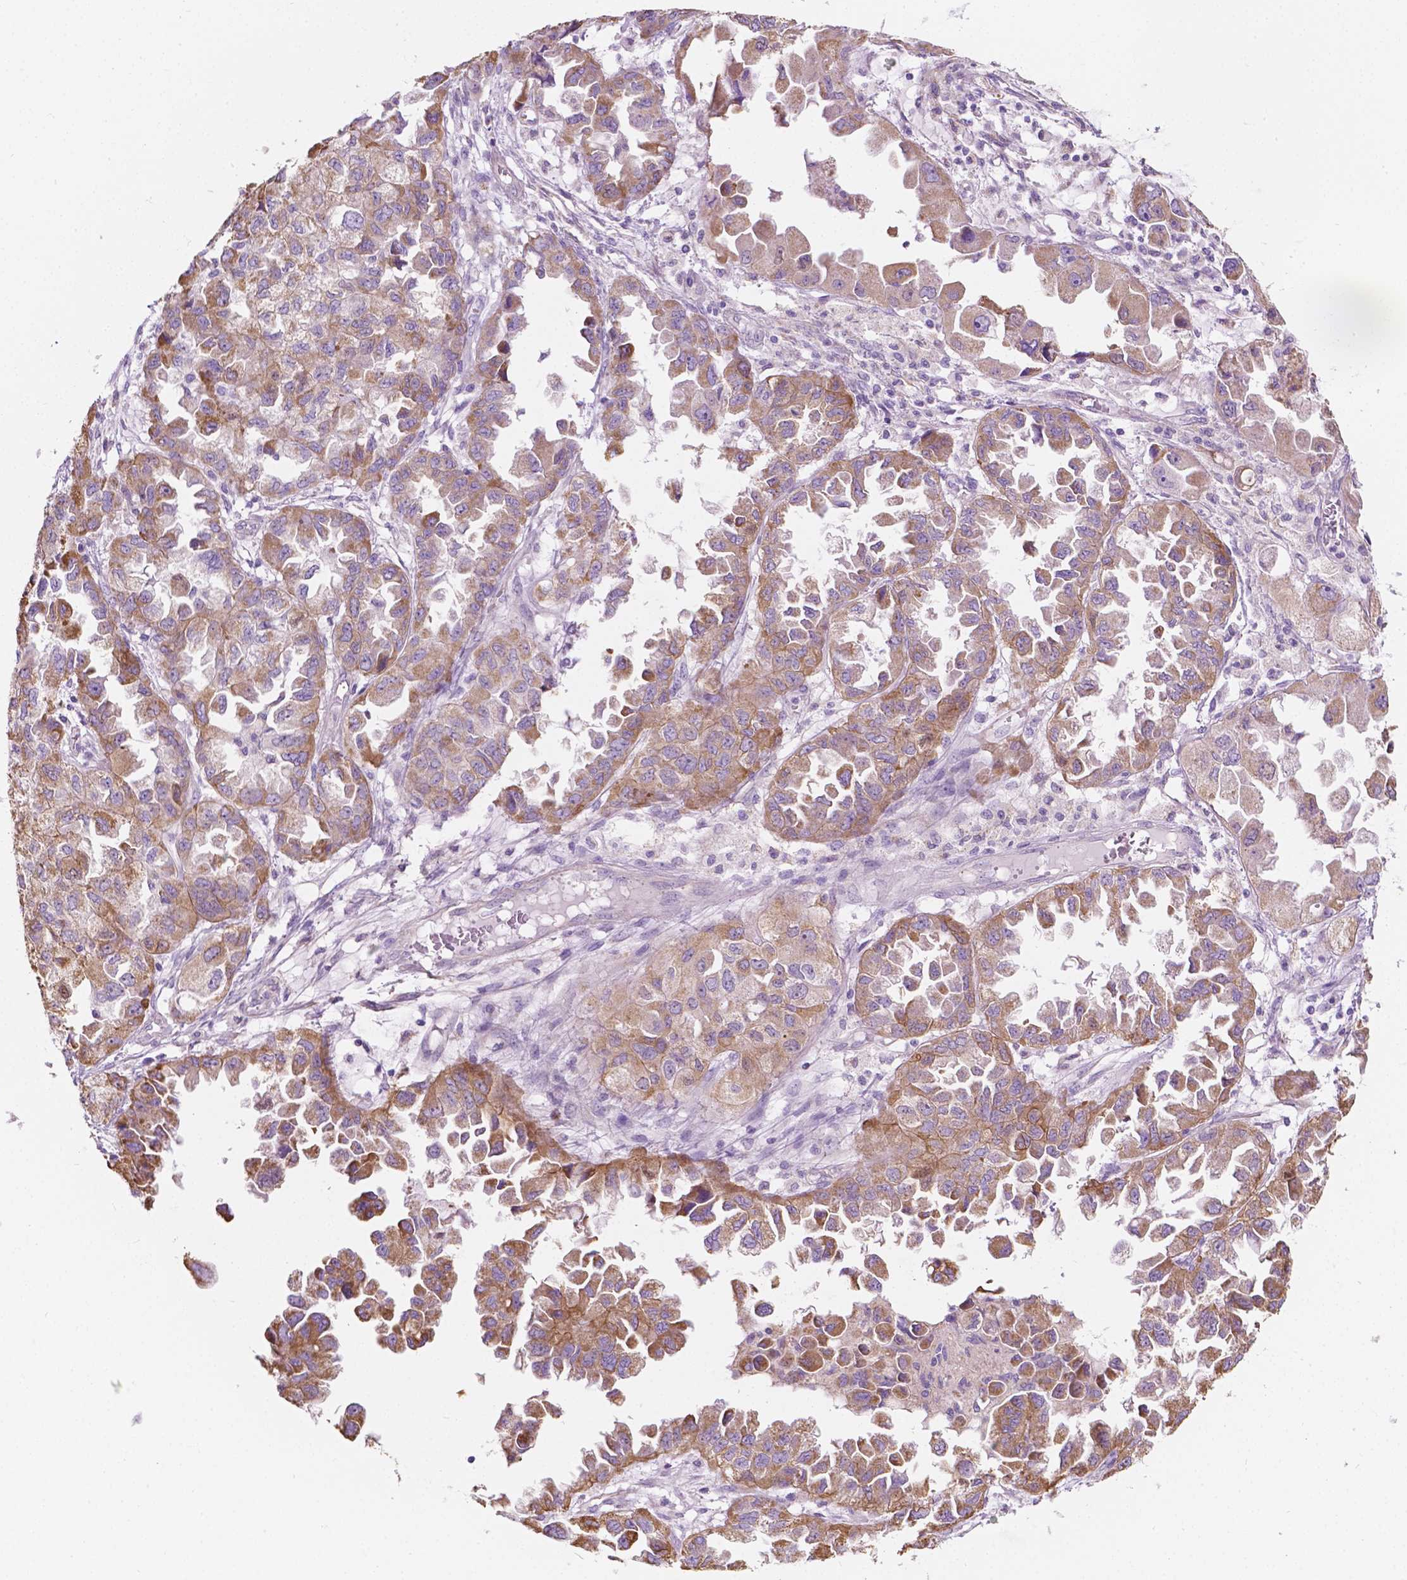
{"staining": {"intensity": "moderate", "quantity": "25%-75%", "location": "cytoplasmic/membranous"}, "tissue": "ovarian cancer", "cell_type": "Tumor cells", "image_type": "cancer", "snomed": [{"axis": "morphology", "description": "Cystadenocarcinoma, serous, NOS"}, {"axis": "topography", "description": "Ovary"}], "caption": "Ovarian serous cystadenocarcinoma was stained to show a protein in brown. There is medium levels of moderate cytoplasmic/membranous positivity in about 25%-75% of tumor cells. Nuclei are stained in blue.", "gene": "NOS1AP", "patient": {"sex": "female", "age": 84}}